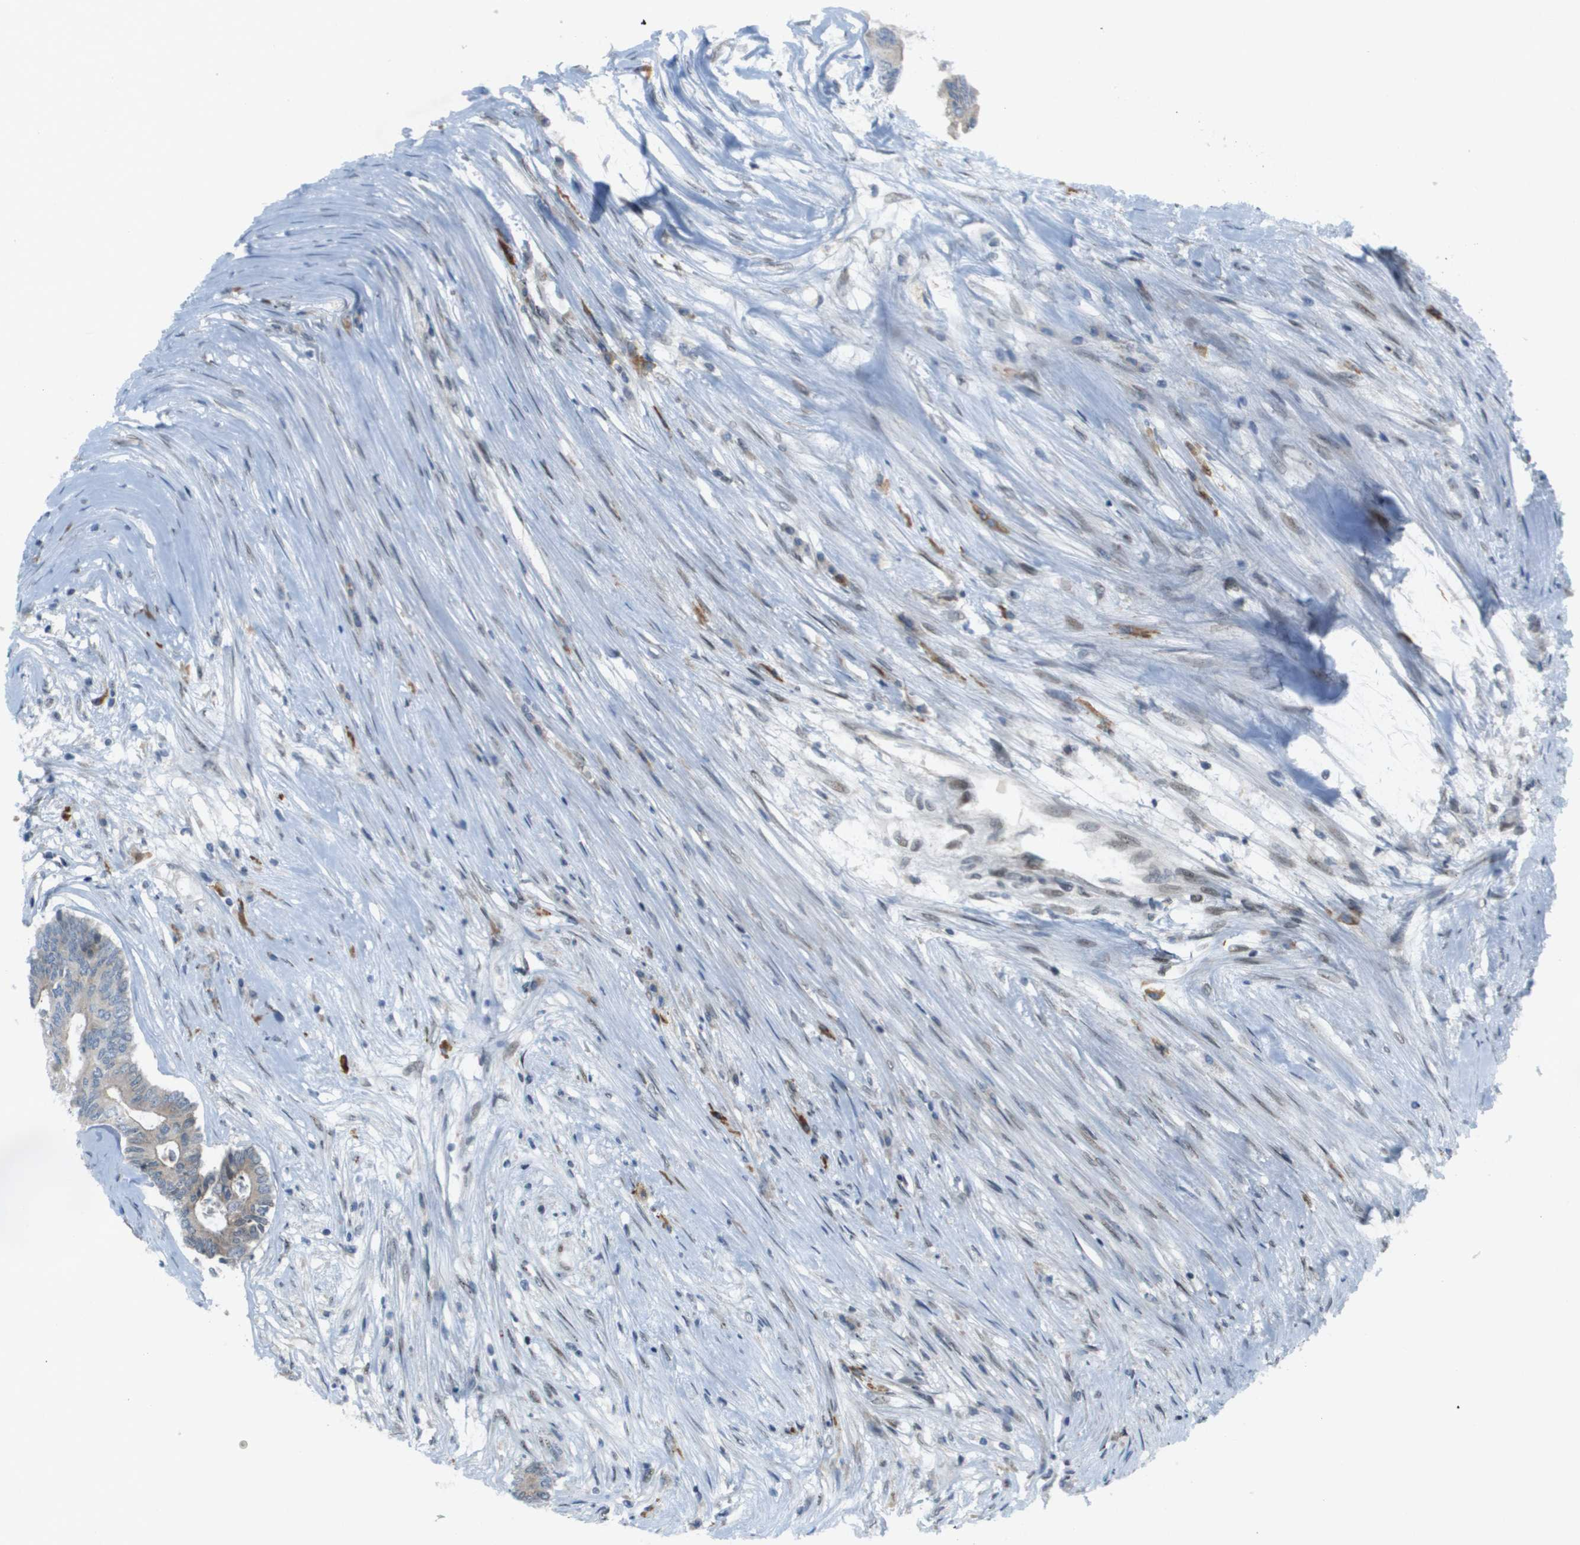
{"staining": {"intensity": "weak", "quantity": "25%-75%", "location": "cytoplasmic/membranous"}, "tissue": "colorectal cancer", "cell_type": "Tumor cells", "image_type": "cancer", "snomed": [{"axis": "morphology", "description": "Adenocarcinoma, NOS"}, {"axis": "topography", "description": "Rectum"}], "caption": "Colorectal cancer (adenocarcinoma) stained with DAB (3,3'-diaminobenzidine) immunohistochemistry (IHC) exhibits low levels of weak cytoplasmic/membranous positivity in approximately 25%-75% of tumor cells.", "gene": "CACNB4", "patient": {"sex": "male", "age": 63}}